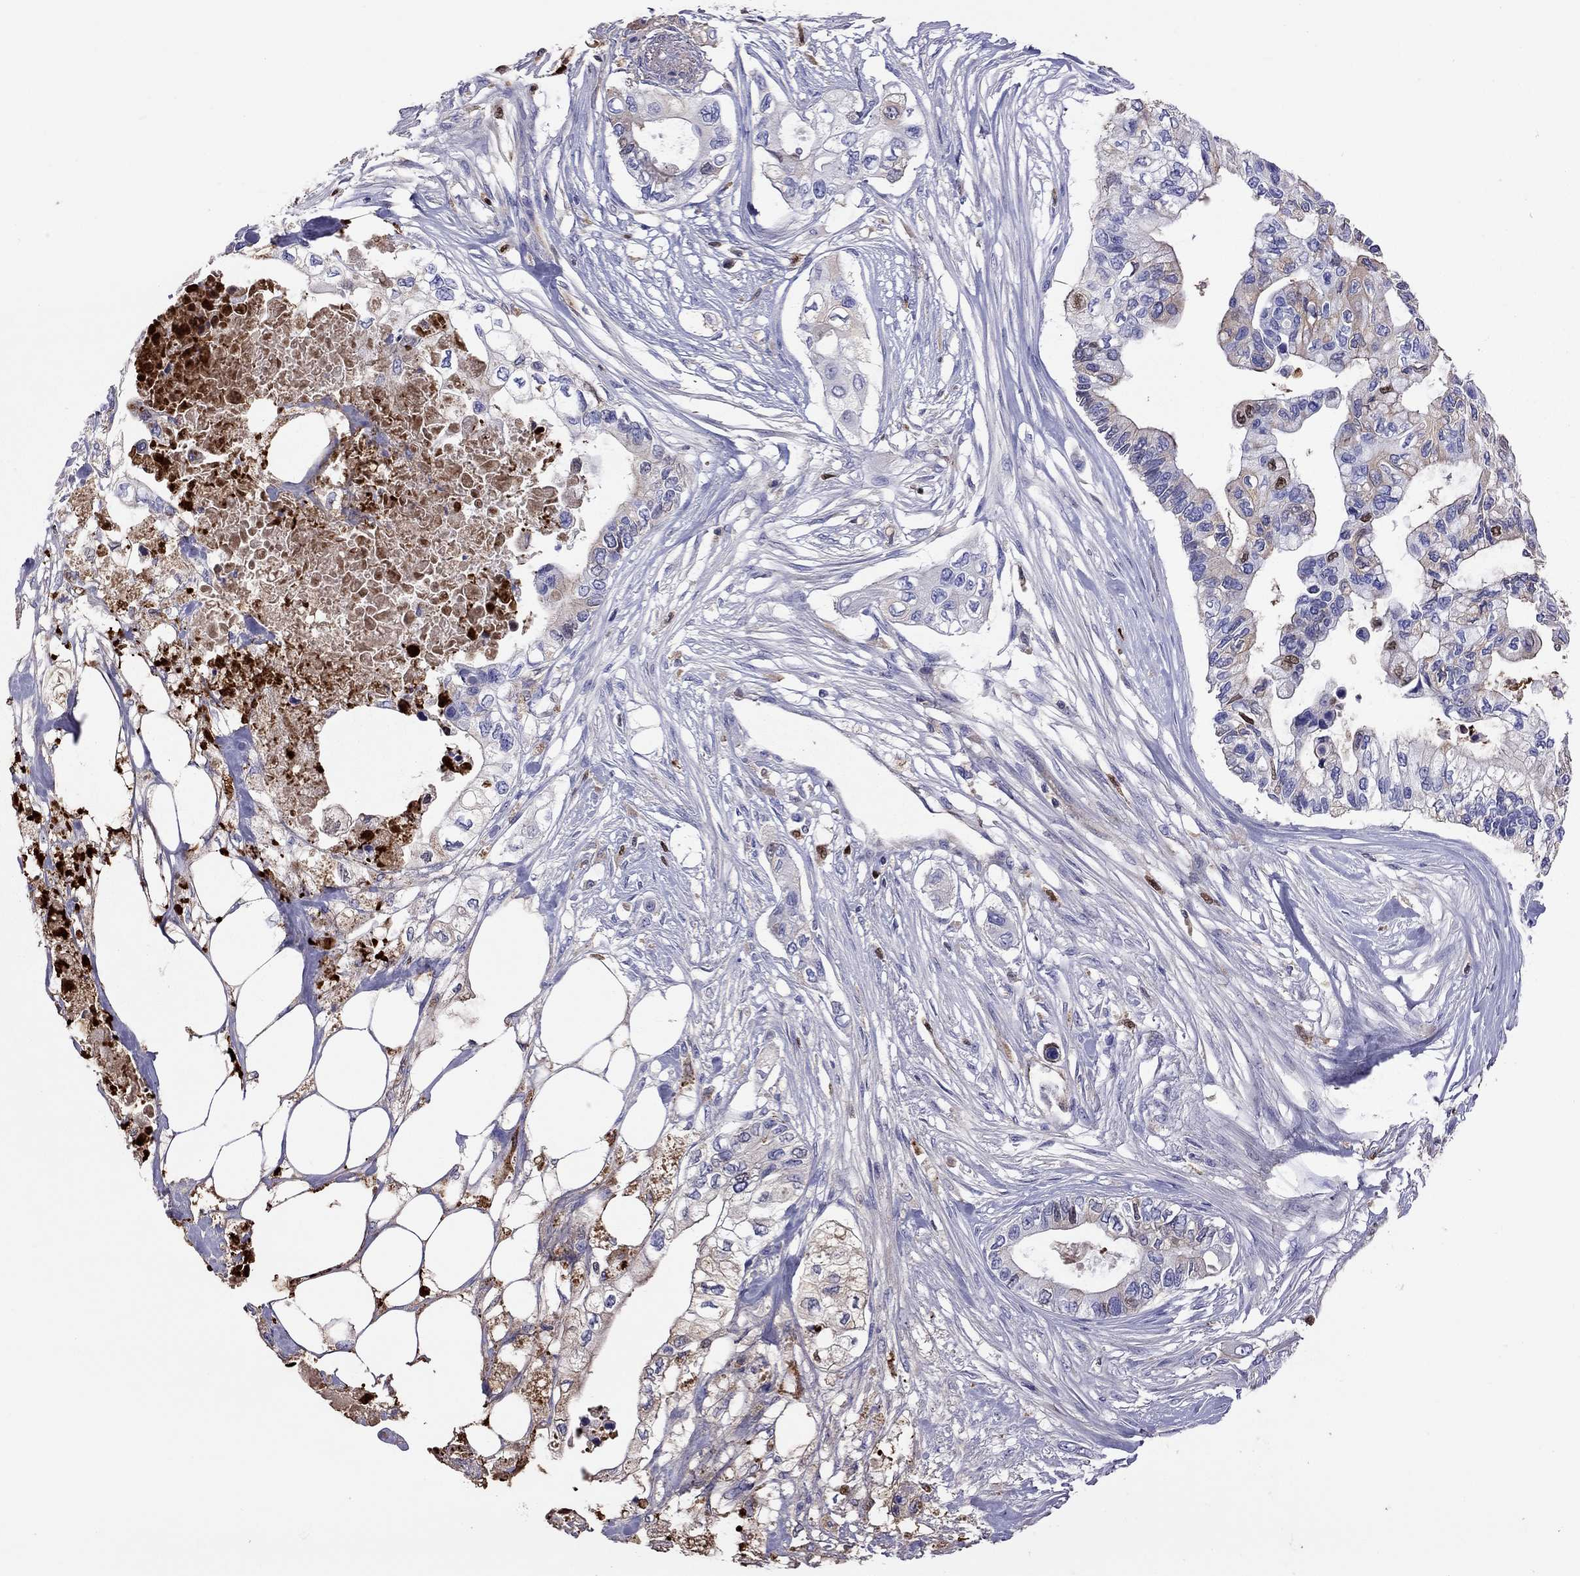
{"staining": {"intensity": "weak", "quantity": "25%-75%", "location": "cytoplasmic/membranous"}, "tissue": "pancreatic cancer", "cell_type": "Tumor cells", "image_type": "cancer", "snomed": [{"axis": "morphology", "description": "Adenocarcinoma, NOS"}, {"axis": "topography", "description": "Pancreas"}], "caption": "Adenocarcinoma (pancreatic) tissue shows weak cytoplasmic/membranous staining in approximately 25%-75% of tumor cells", "gene": "SERPINA3", "patient": {"sex": "female", "age": 63}}